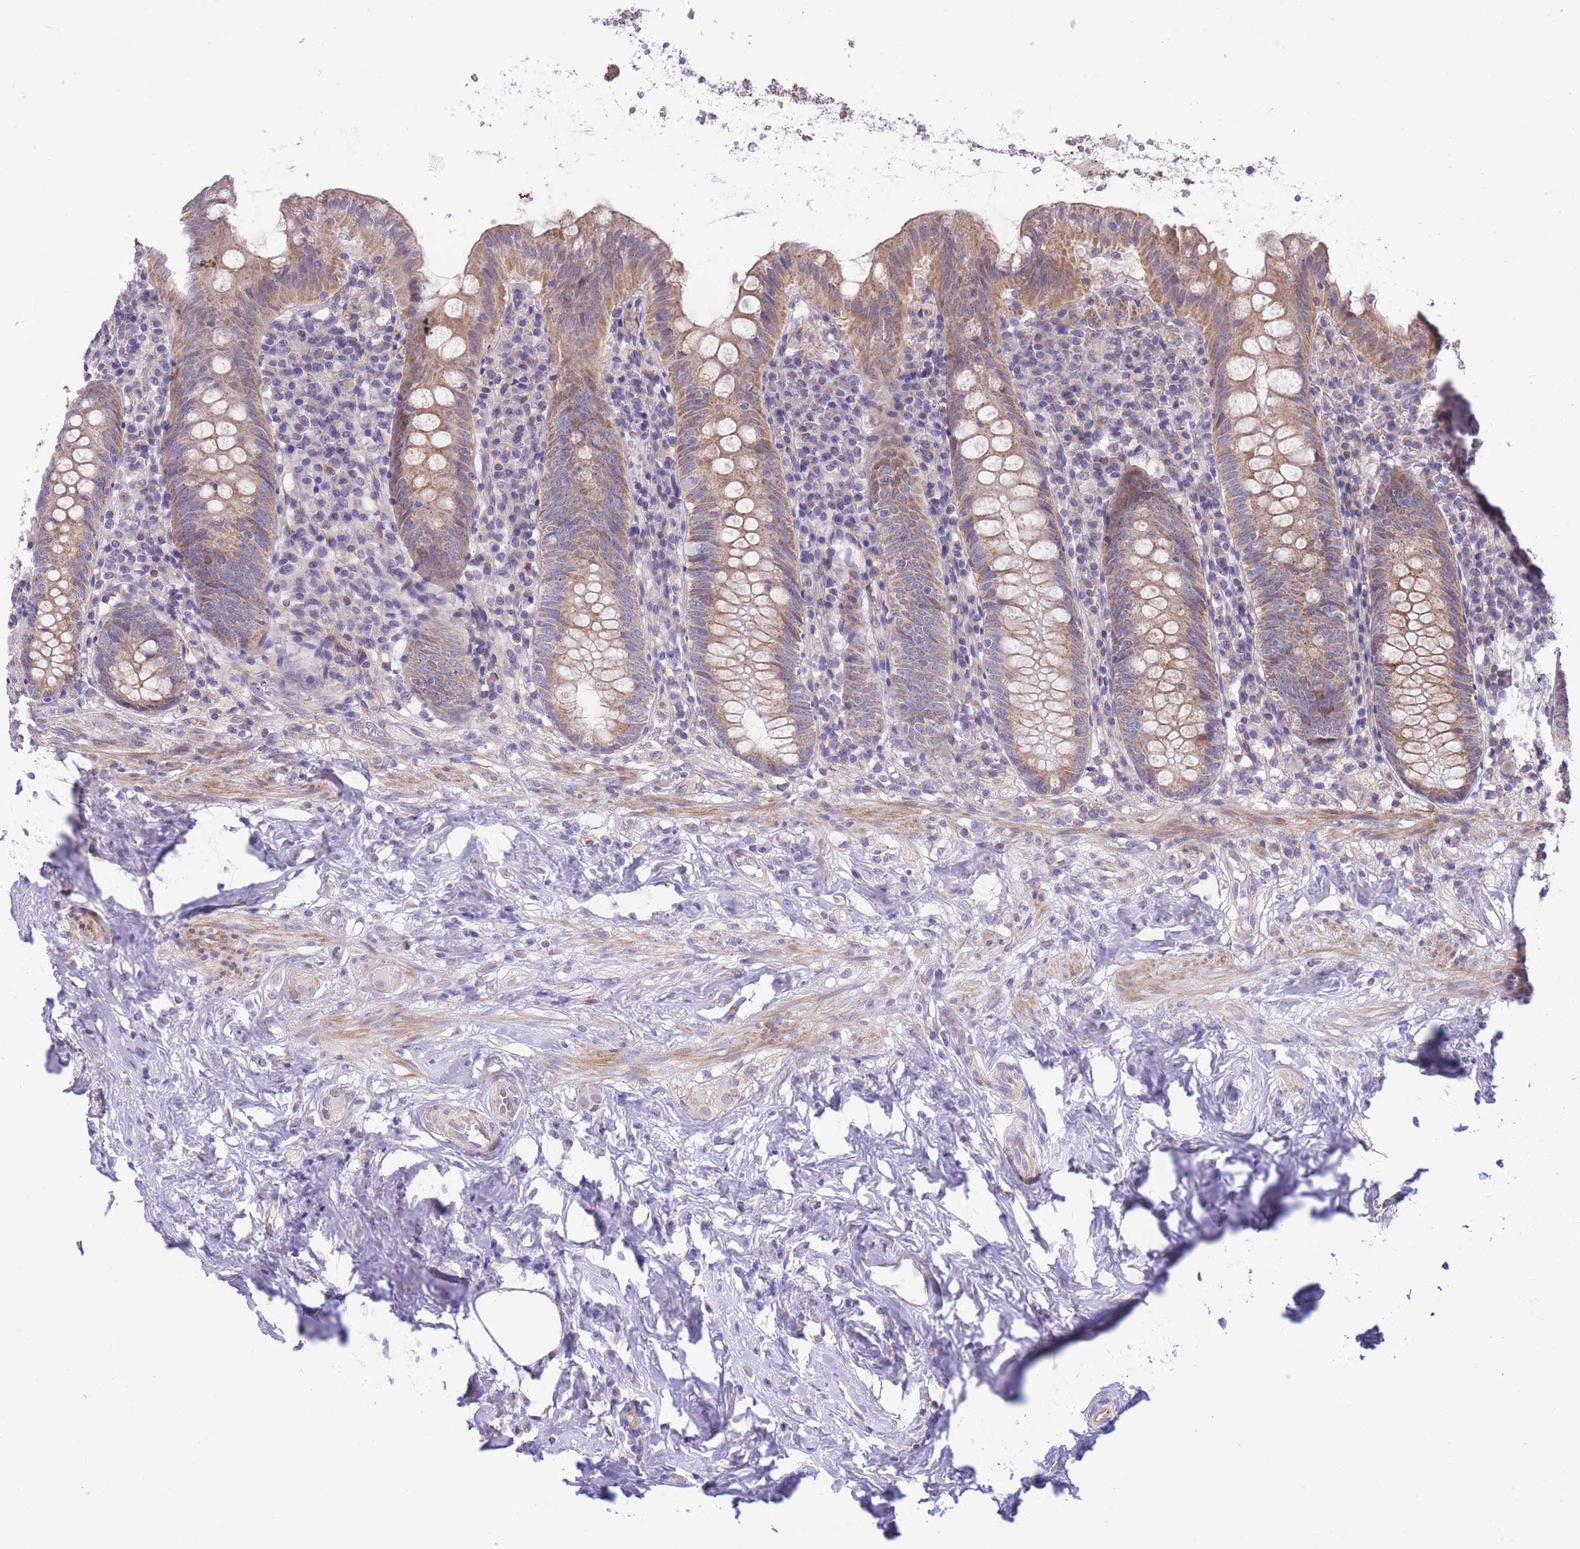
{"staining": {"intensity": "moderate", "quantity": ">75%", "location": "cytoplasmic/membranous"}, "tissue": "appendix", "cell_type": "Glandular cells", "image_type": "normal", "snomed": [{"axis": "morphology", "description": "Normal tissue, NOS"}, {"axis": "topography", "description": "Appendix"}], "caption": "Approximately >75% of glandular cells in benign human appendix show moderate cytoplasmic/membranous protein positivity as visualized by brown immunohistochemical staining.", "gene": "CTBP1", "patient": {"sex": "female", "age": 54}}